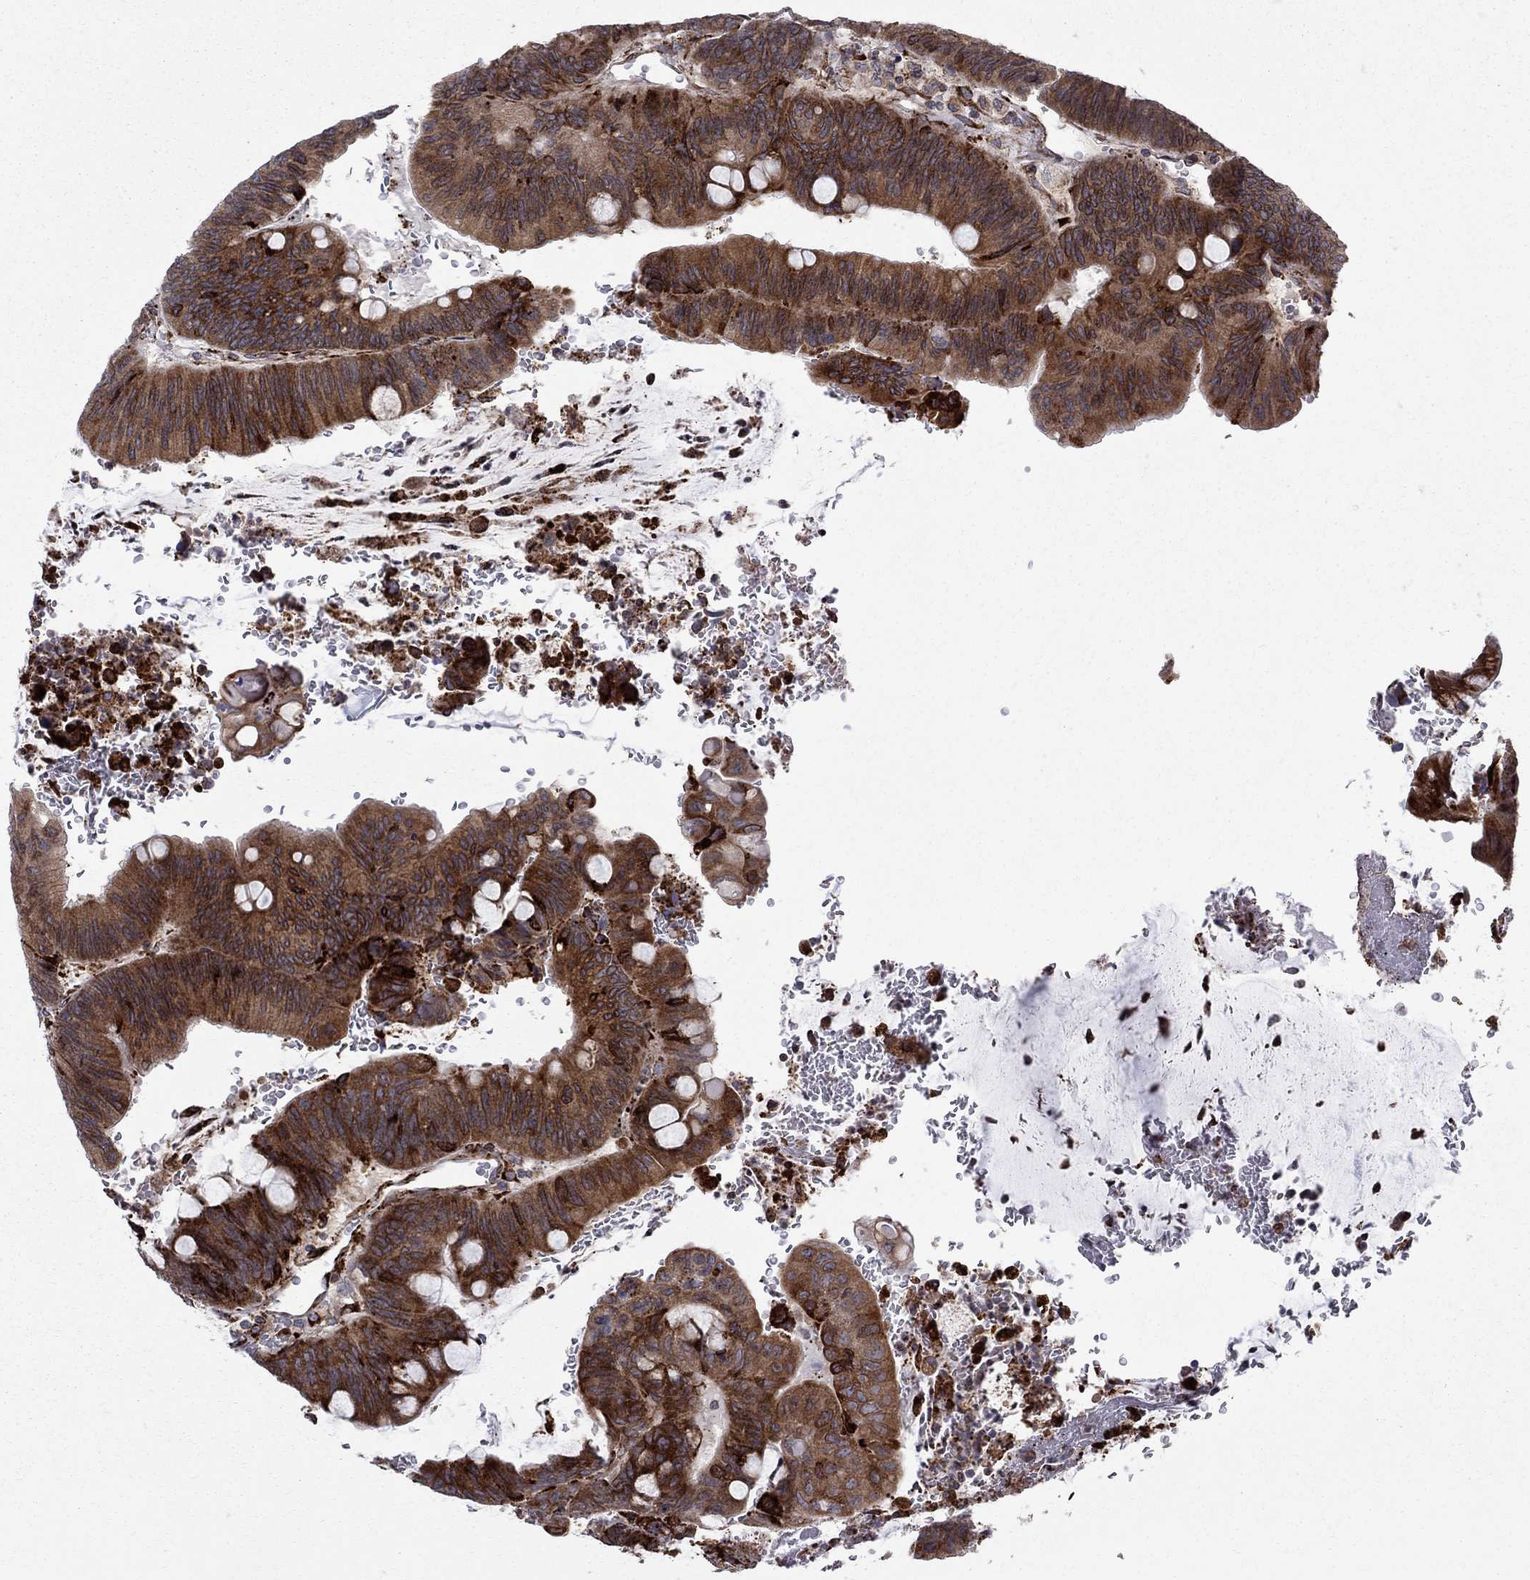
{"staining": {"intensity": "strong", "quantity": "25%-75%", "location": "cytoplasmic/membranous"}, "tissue": "colorectal cancer", "cell_type": "Tumor cells", "image_type": "cancer", "snomed": [{"axis": "morphology", "description": "Normal tissue, NOS"}, {"axis": "morphology", "description": "Adenocarcinoma, NOS"}, {"axis": "topography", "description": "Rectum"}], "caption": "Approximately 25%-75% of tumor cells in human colorectal cancer demonstrate strong cytoplasmic/membranous protein positivity as visualized by brown immunohistochemical staining.", "gene": "CAB39L", "patient": {"sex": "male", "age": 92}}